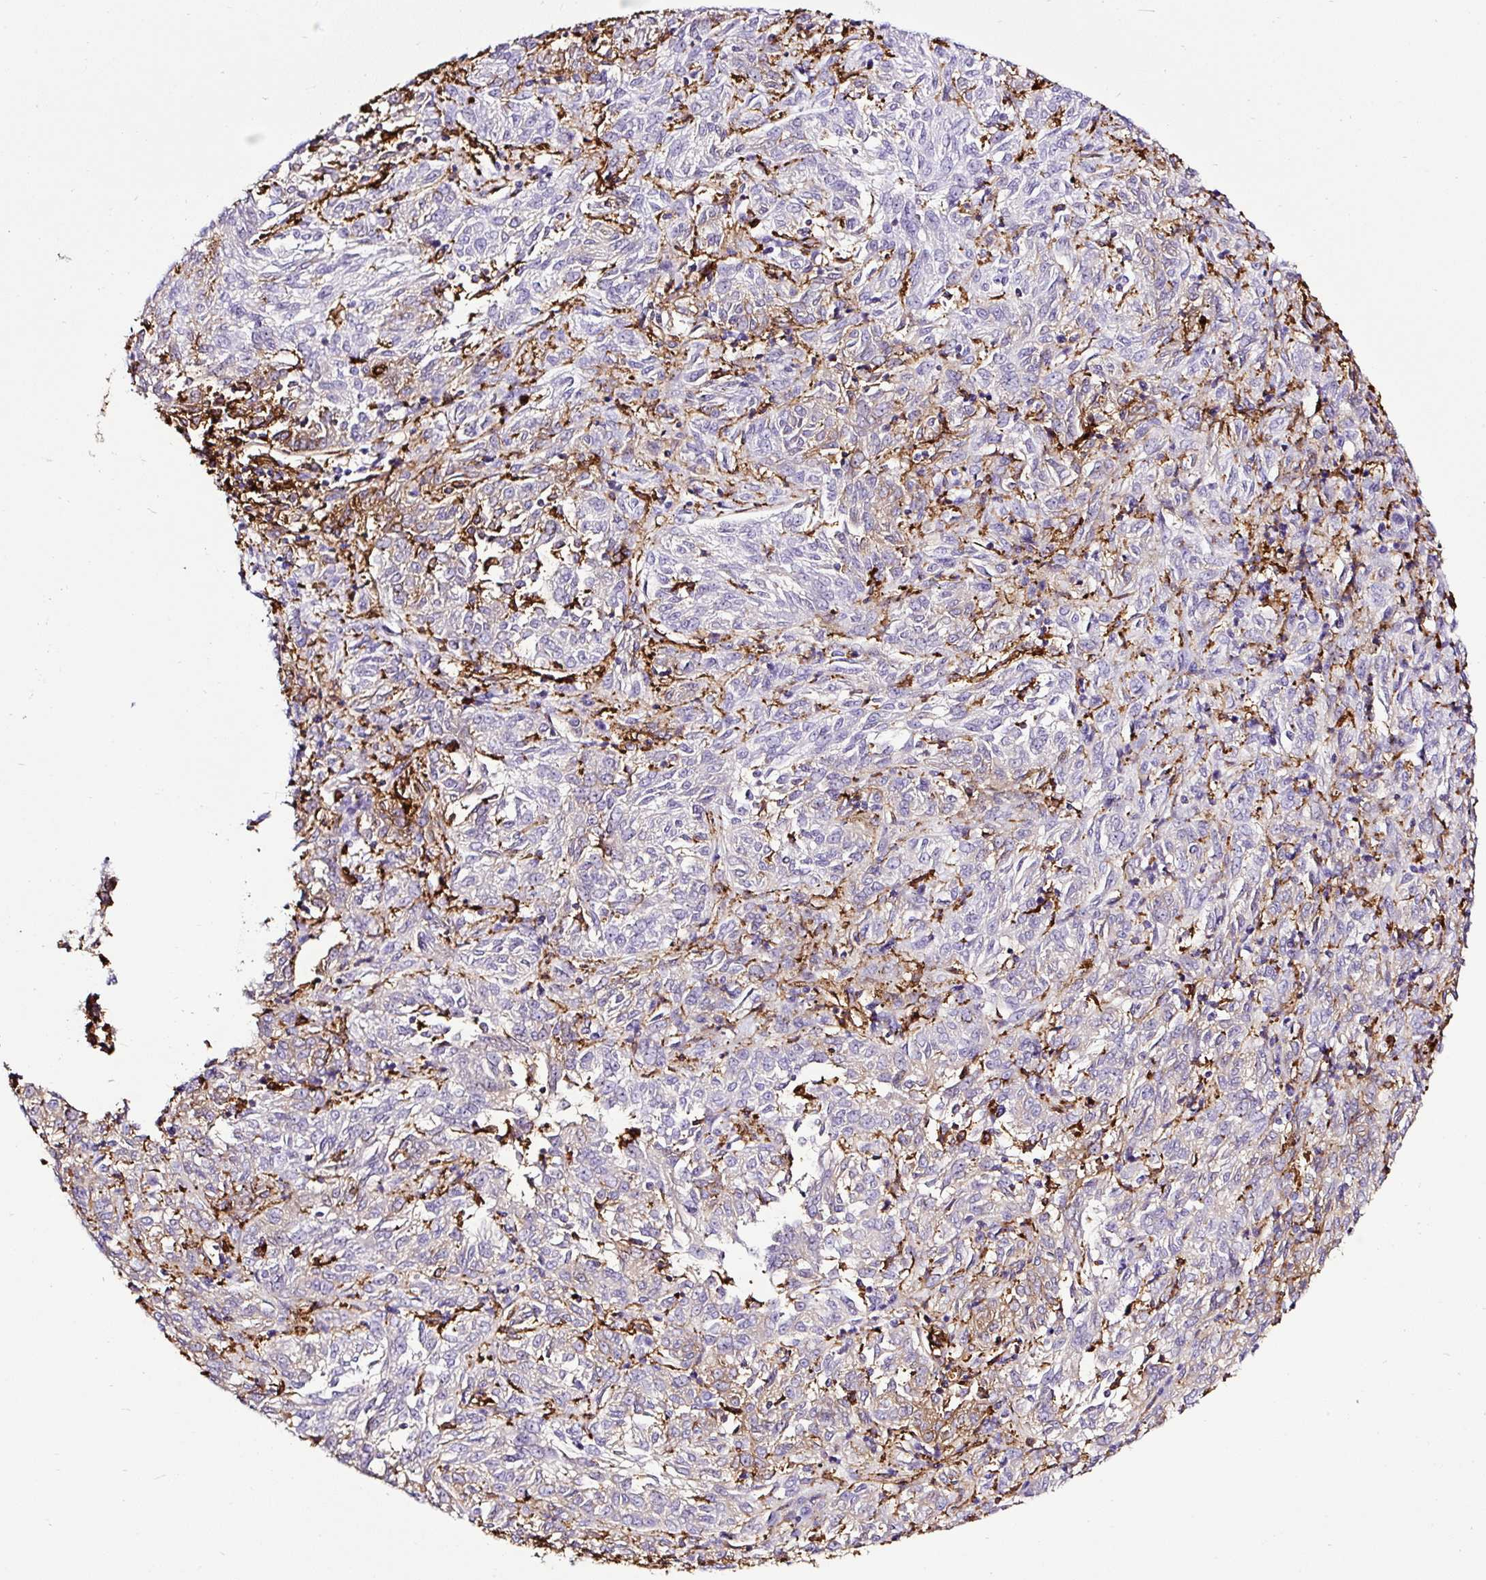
{"staining": {"intensity": "negative", "quantity": "none", "location": "none"}, "tissue": "melanoma", "cell_type": "Tumor cells", "image_type": "cancer", "snomed": [{"axis": "morphology", "description": "Malignant melanoma, NOS"}, {"axis": "topography", "description": "Skin"}], "caption": "Malignant melanoma stained for a protein using immunohistochemistry displays no expression tumor cells.", "gene": "HLA-DRA", "patient": {"sex": "female", "age": 72}}